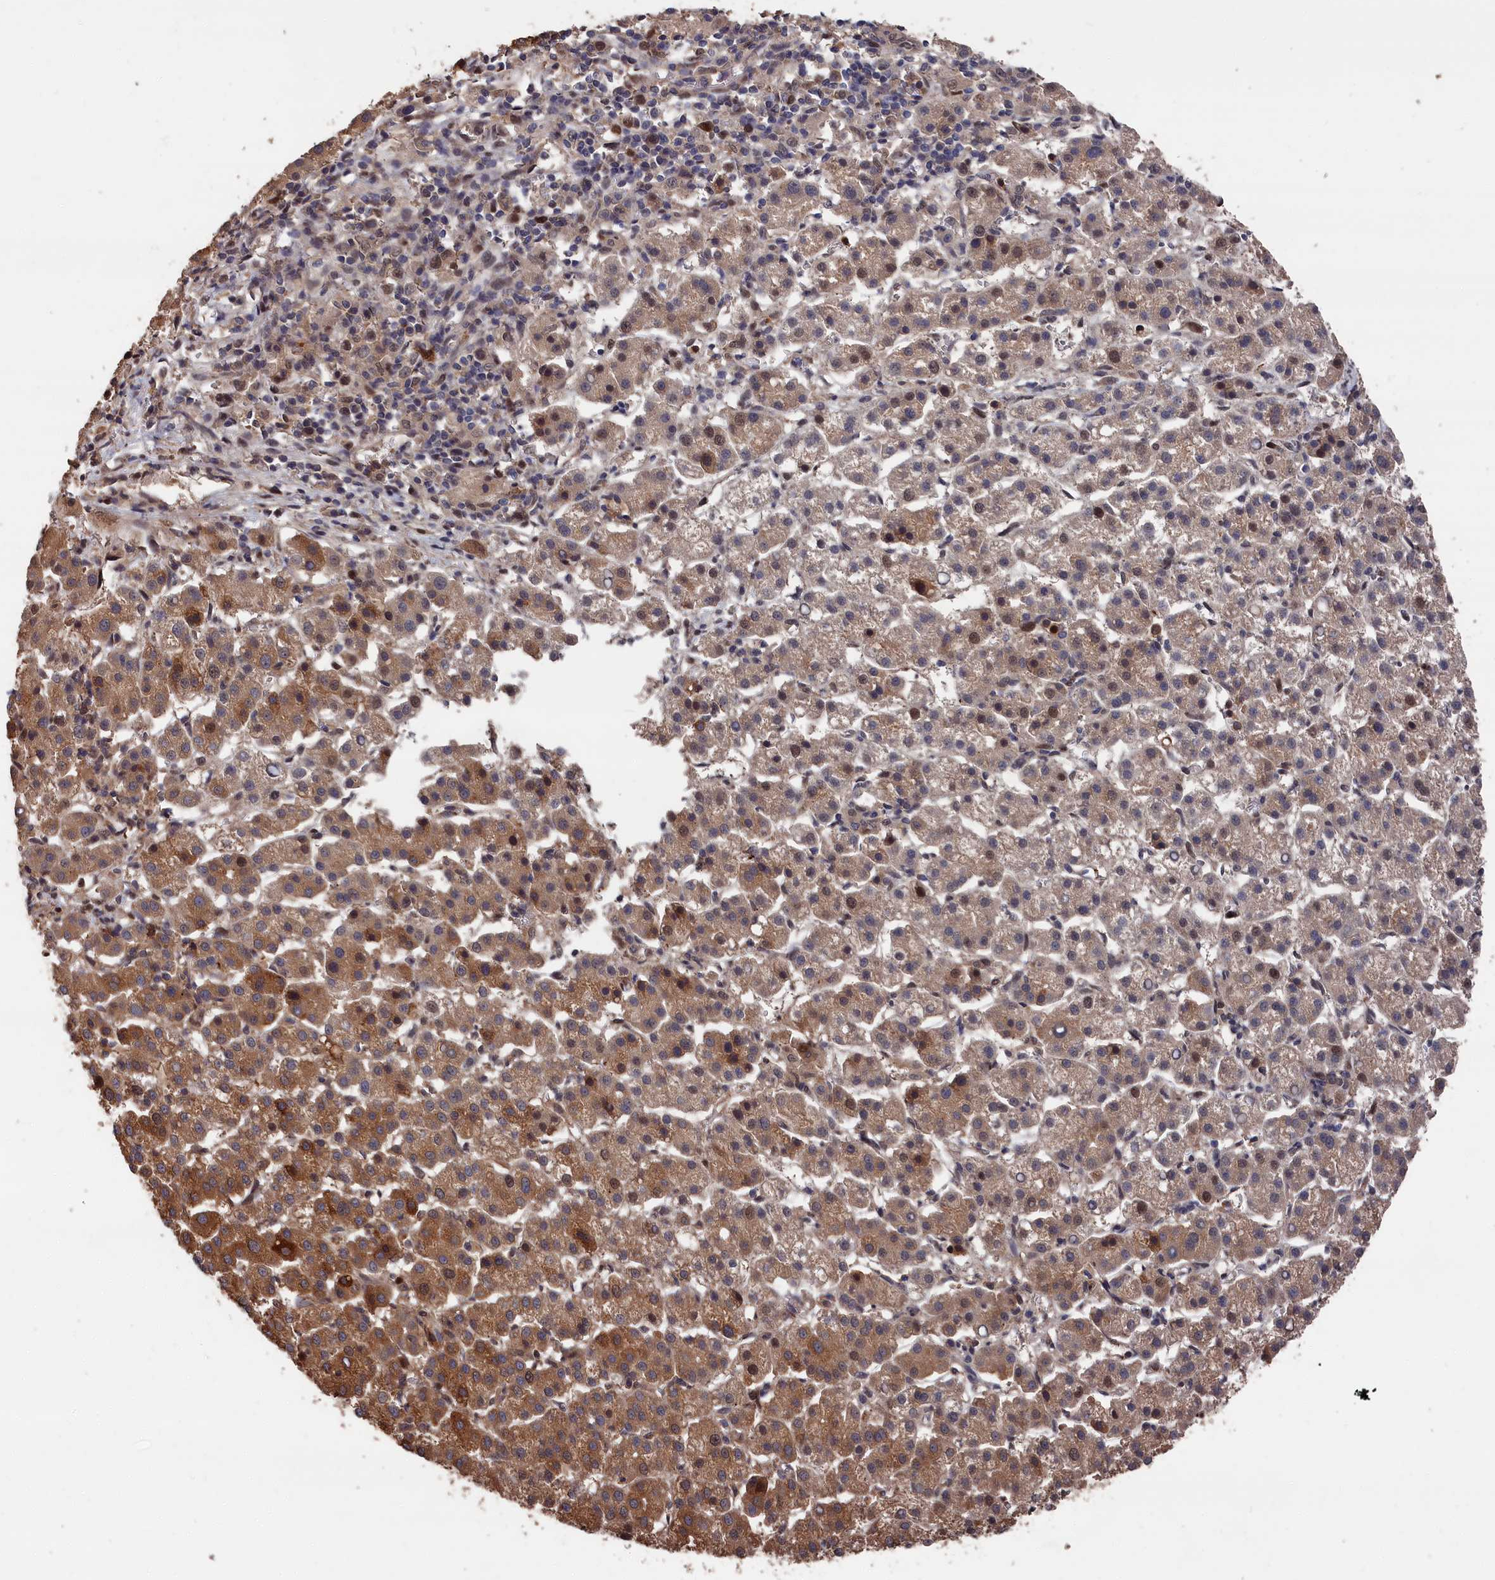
{"staining": {"intensity": "moderate", "quantity": ">75%", "location": "cytoplasmic/membranous"}, "tissue": "liver cancer", "cell_type": "Tumor cells", "image_type": "cancer", "snomed": [{"axis": "morphology", "description": "Carcinoma, Hepatocellular, NOS"}, {"axis": "topography", "description": "Liver"}], "caption": "Liver cancer (hepatocellular carcinoma) stained with DAB (3,3'-diaminobenzidine) immunohistochemistry demonstrates medium levels of moderate cytoplasmic/membranous expression in approximately >75% of tumor cells.", "gene": "RMI2", "patient": {"sex": "female", "age": 58}}